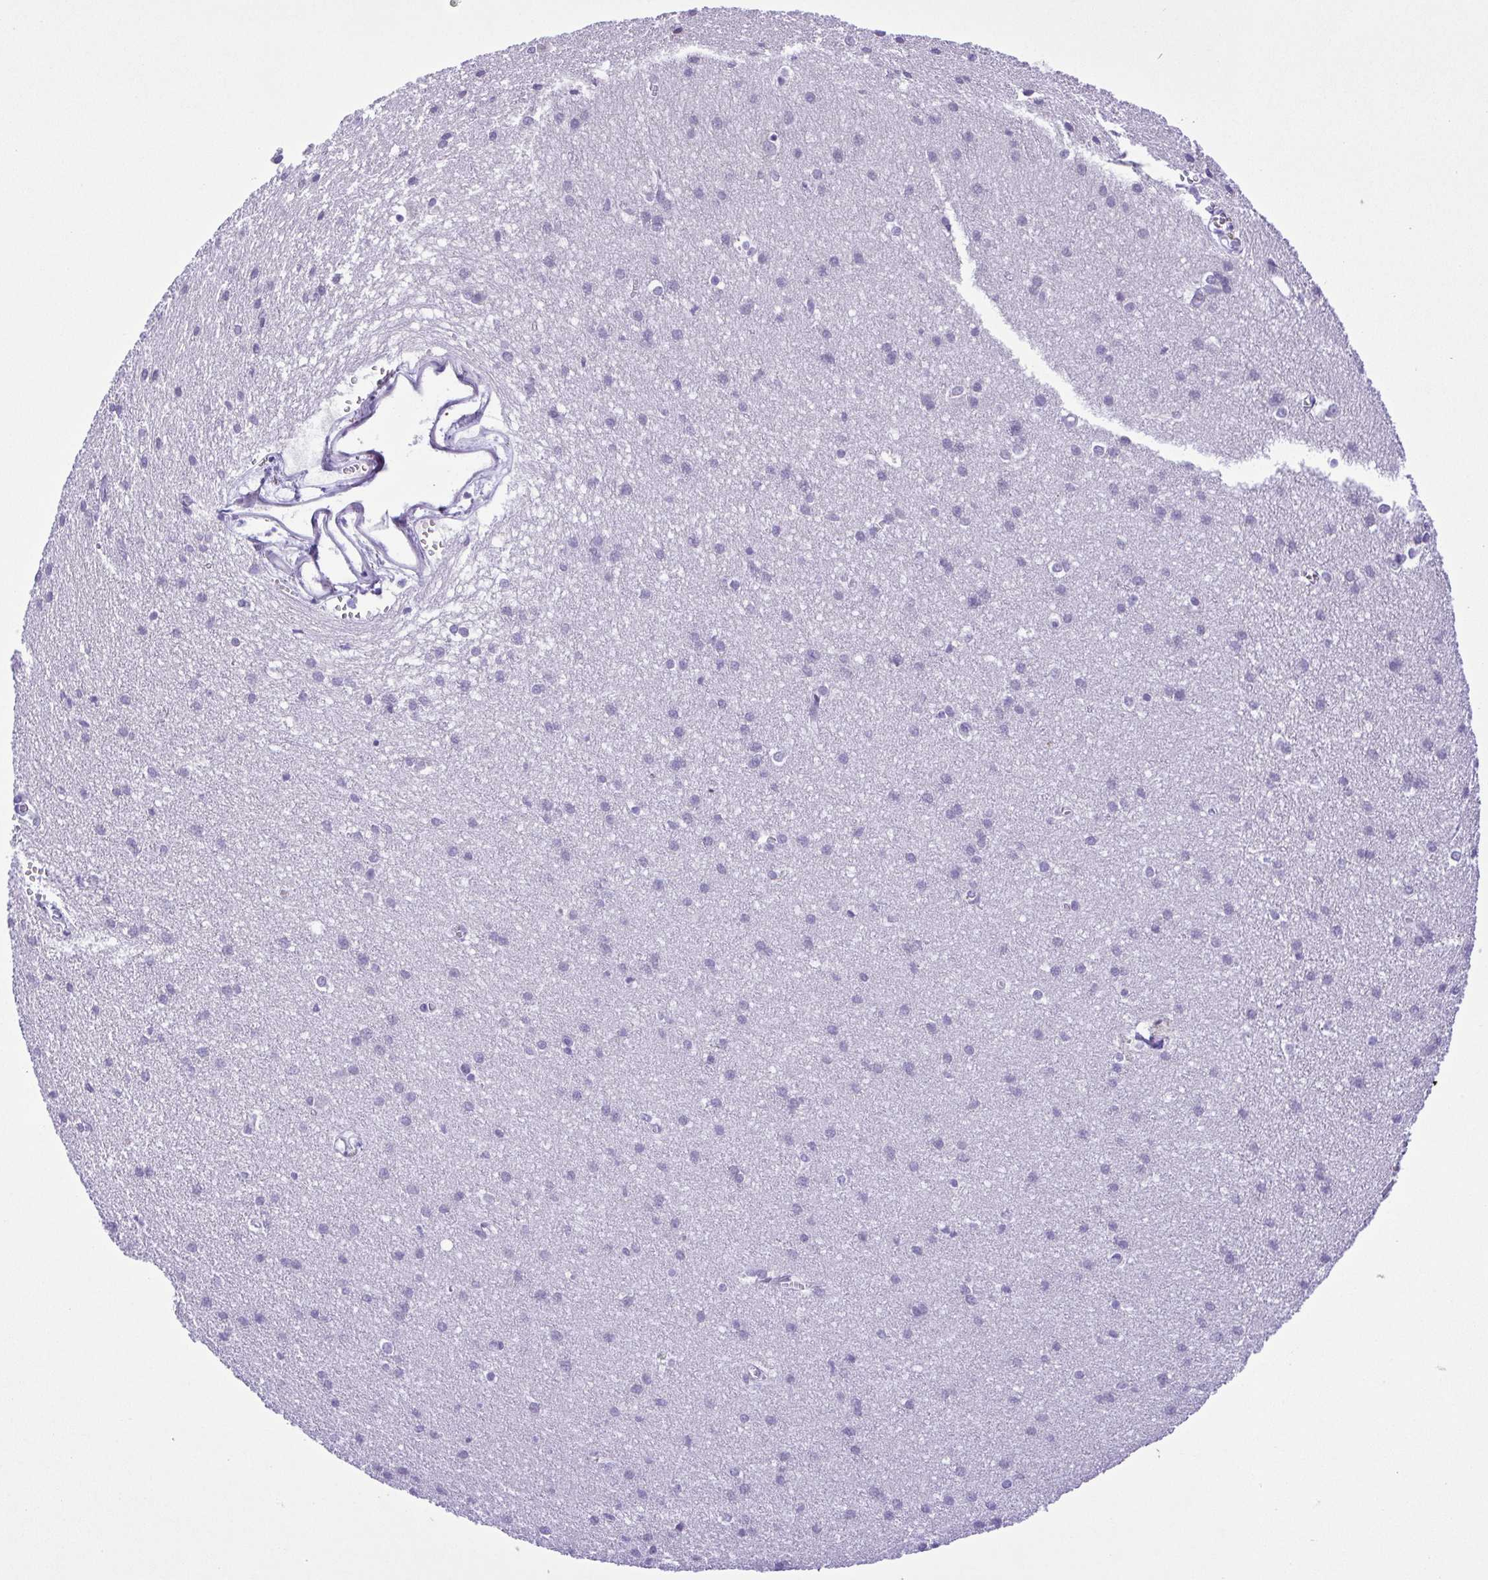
{"staining": {"intensity": "negative", "quantity": "none", "location": "none"}, "tissue": "cerebral cortex", "cell_type": "Endothelial cells", "image_type": "normal", "snomed": [{"axis": "morphology", "description": "Normal tissue, NOS"}, {"axis": "topography", "description": "Cerebral cortex"}], "caption": "An immunohistochemistry (IHC) photomicrograph of benign cerebral cortex is shown. There is no staining in endothelial cells of cerebral cortex. (DAB (3,3'-diaminobenzidine) IHC visualized using brightfield microscopy, high magnification).", "gene": "PAK3", "patient": {"sex": "male", "age": 37}}